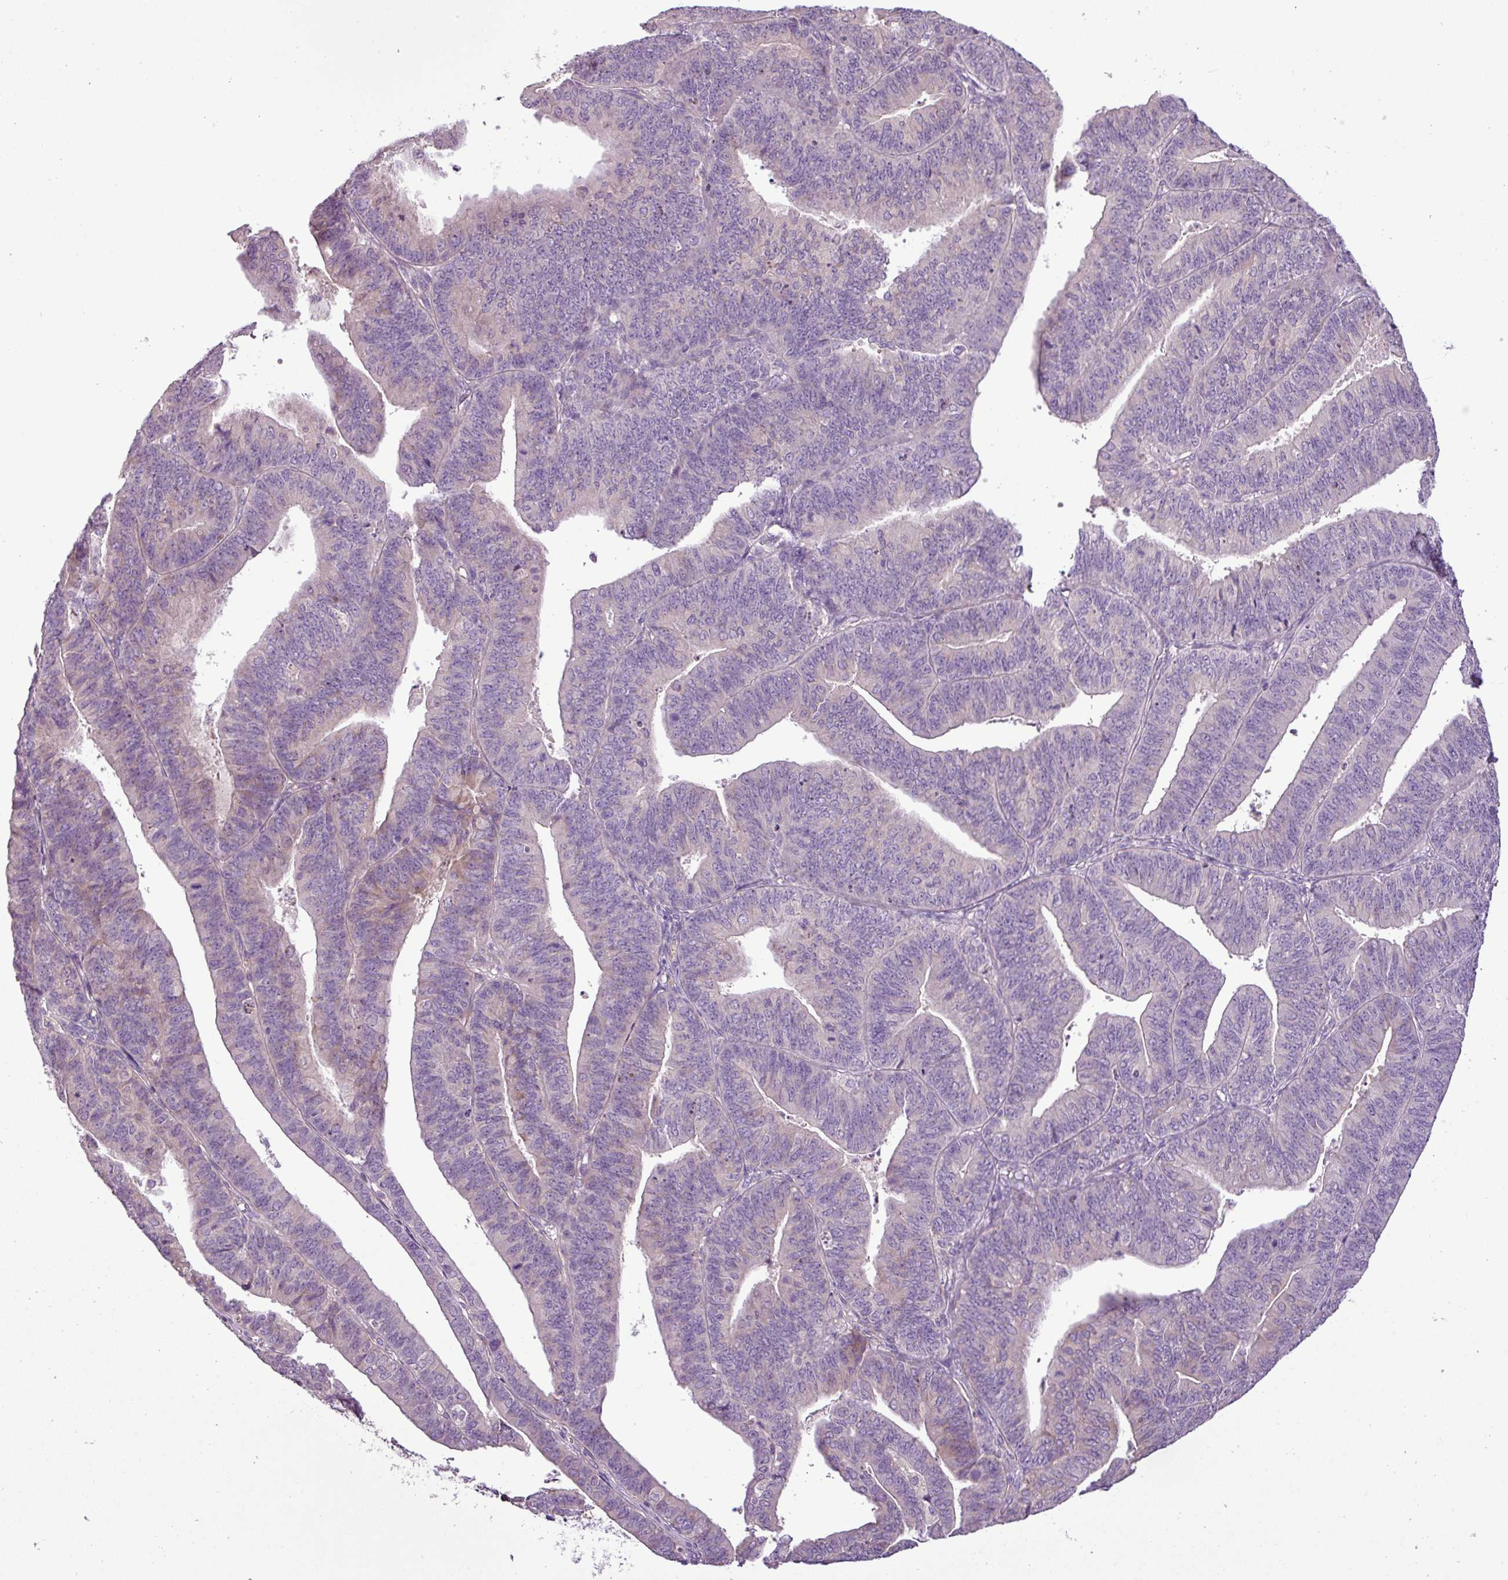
{"staining": {"intensity": "weak", "quantity": "<25%", "location": "cytoplasmic/membranous"}, "tissue": "endometrial cancer", "cell_type": "Tumor cells", "image_type": "cancer", "snomed": [{"axis": "morphology", "description": "Adenocarcinoma, NOS"}, {"axis": "topography", "description": "Endometrium"}], "caption": "This is a micrograph of IHC staining of endometrial adenocarcinoma, which shows no staining in tumor cells.", "gene": "MOCS3", "patient": {"sex": "female", "age": 73}}